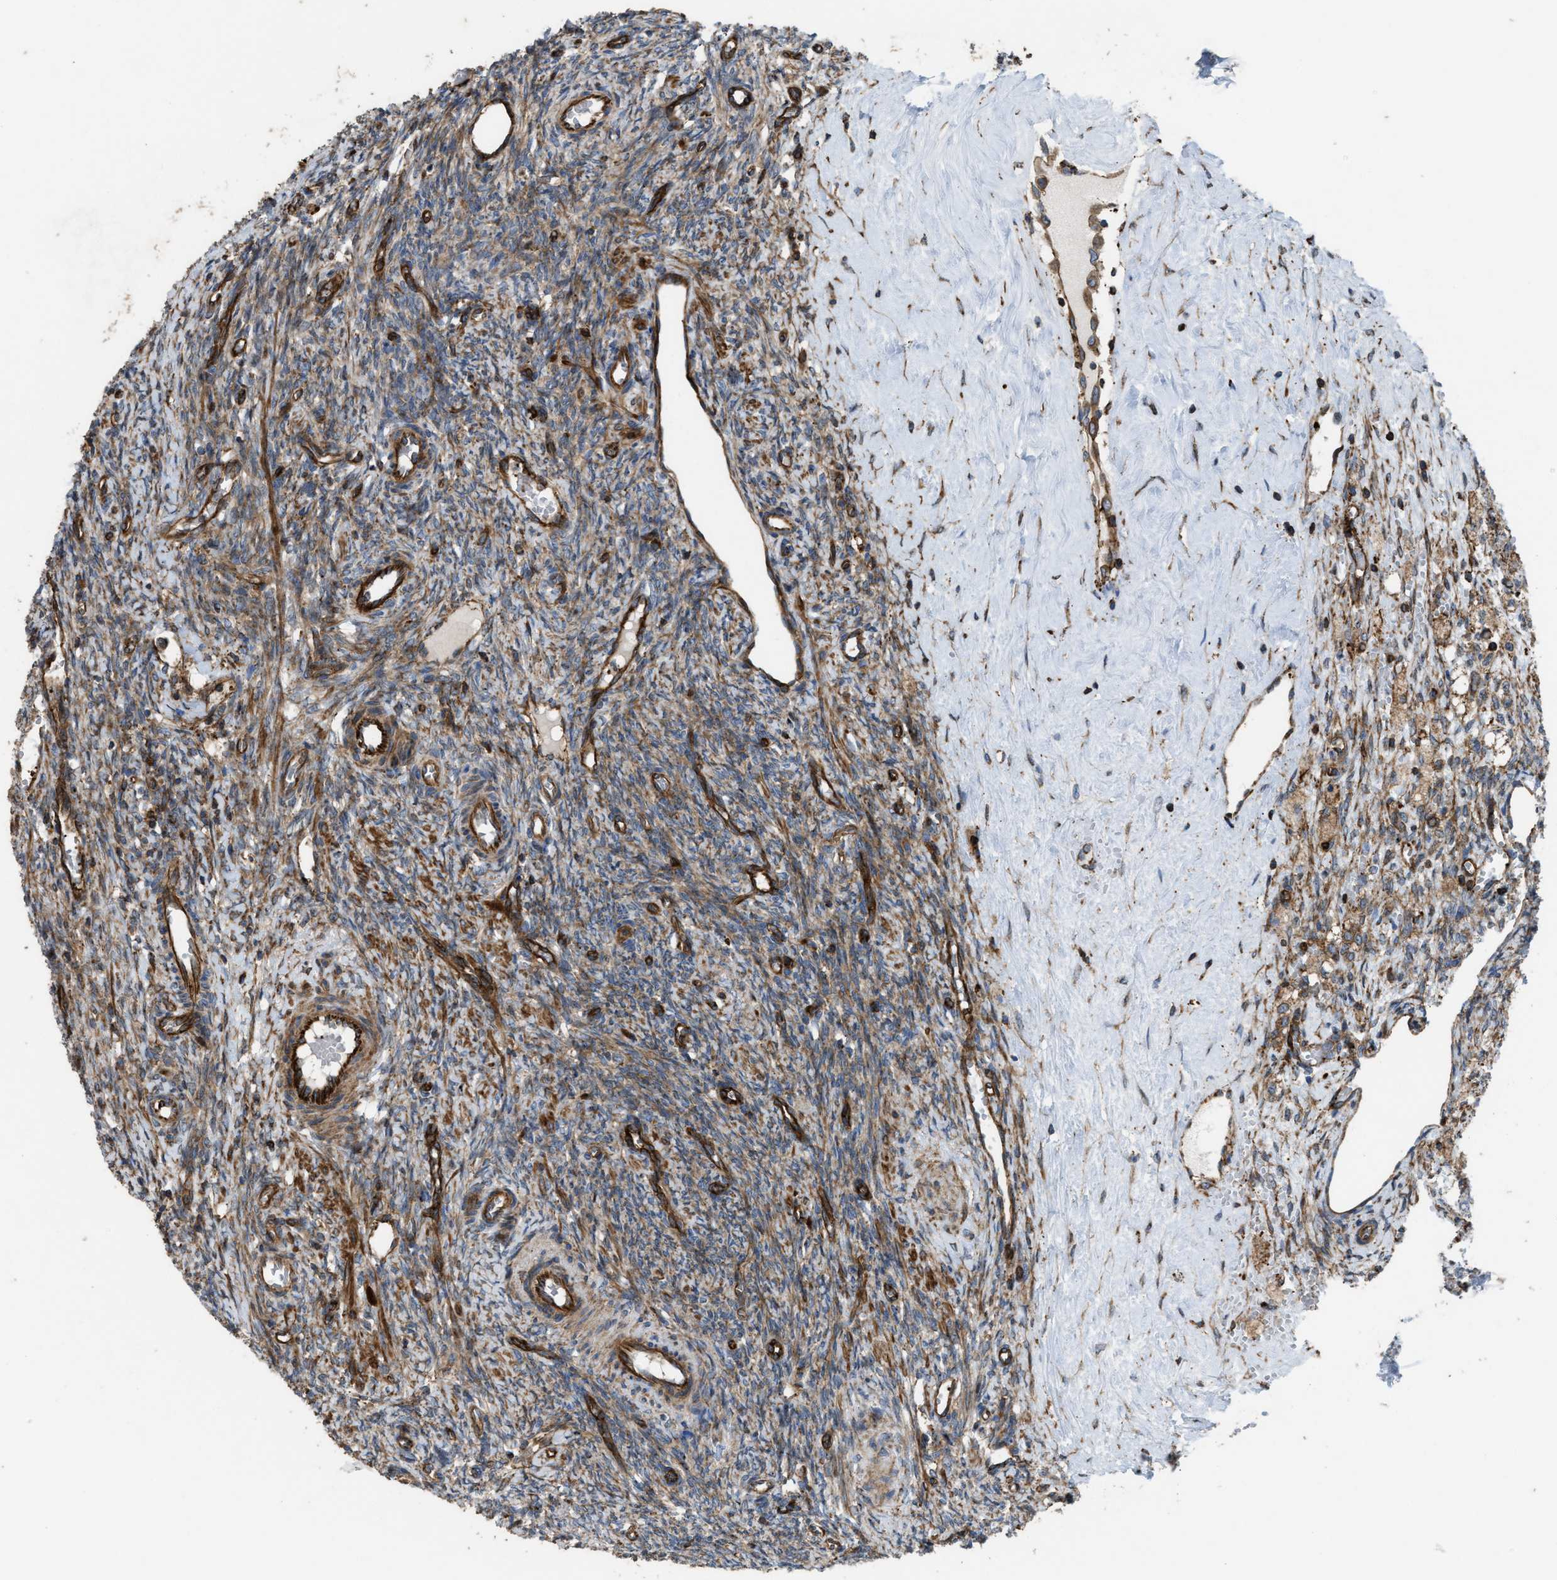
{"staining": {"intensity": "moderate", "quantity": ">75%", "location": "cytoplasmic/membranous"}, "tissue": "ovary", "cell_type": "Follicle cells", "image_type": "normal", "snomed": [{"axis": "morphology", "description": "Normal tissue, NOS"}, {"axis": "topography", "description": "Ovary"}], "caption": "Immunohistochemistry (IHC) image of normal ovary: human ovary stained using IHC shows medium levels of moderate protein expression localized specifically in the cytoplasmic/membranous of follicle cells, appearing as a cytoplasmic/membranous brown color.", "gene": "EGLN1", "patient": {"sex": "female", "age": 41}}